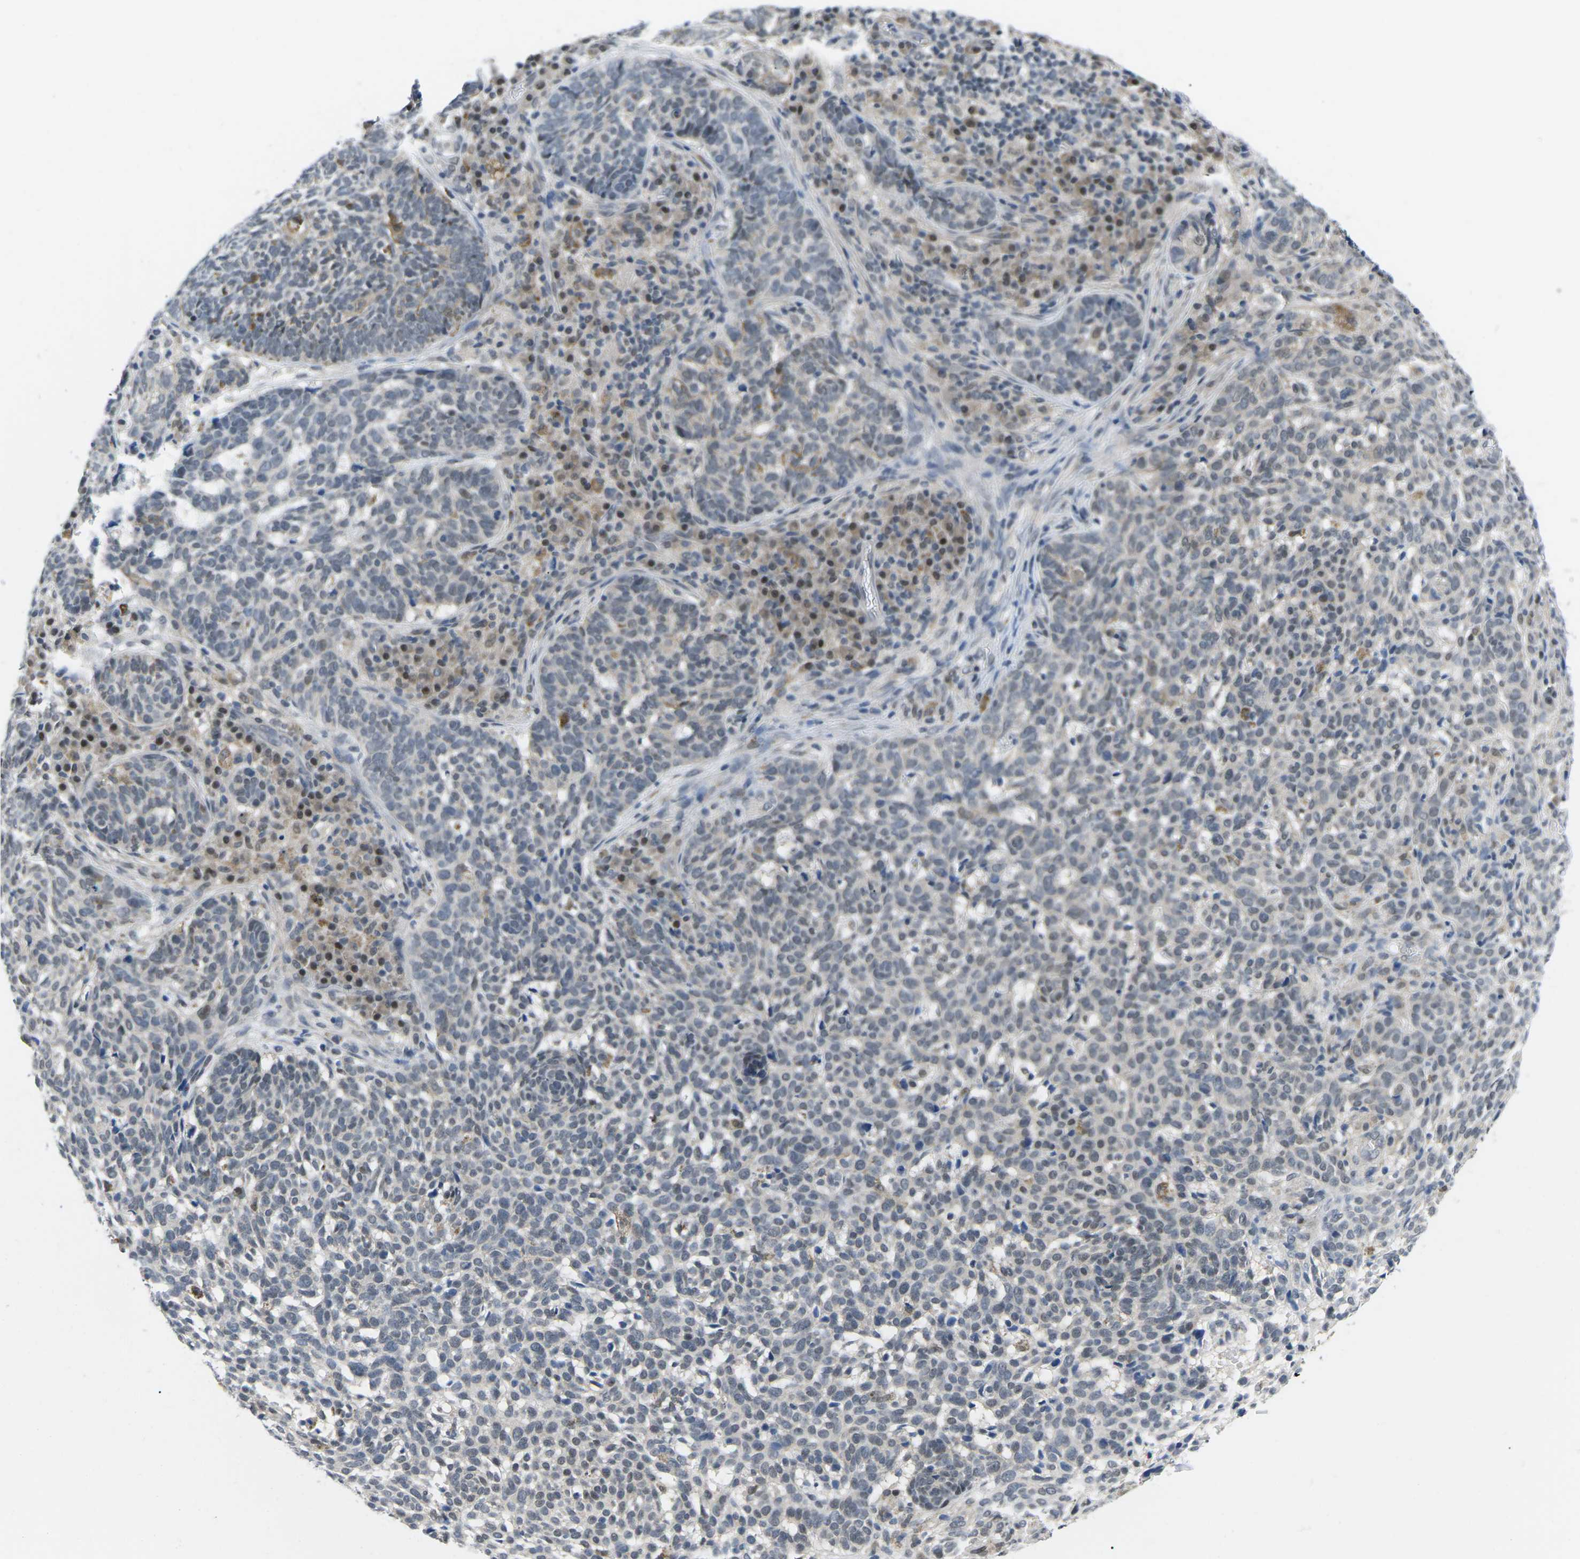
{"staining": {"intensity": "weak", "quantity": "<25%", "location": "nuclear"}, "tissue": "skin cancer", "cell_type": "Tumor cells", "image_type": "cancer", "snomed": [{"axis": "morphology", "description": "Basal cell carcinoma"}, {"axis": "topography", "description": "Skin"}], "caption": "Immunohistochemistry (IHC) histopathology image of neoplastic tissue: skin cancer (basal cell carcinoma) stained with DAB shows no significant protein expression in tumor cells.", "gene": "UBA7", "patient": {"sex": "male", "age": 85}}